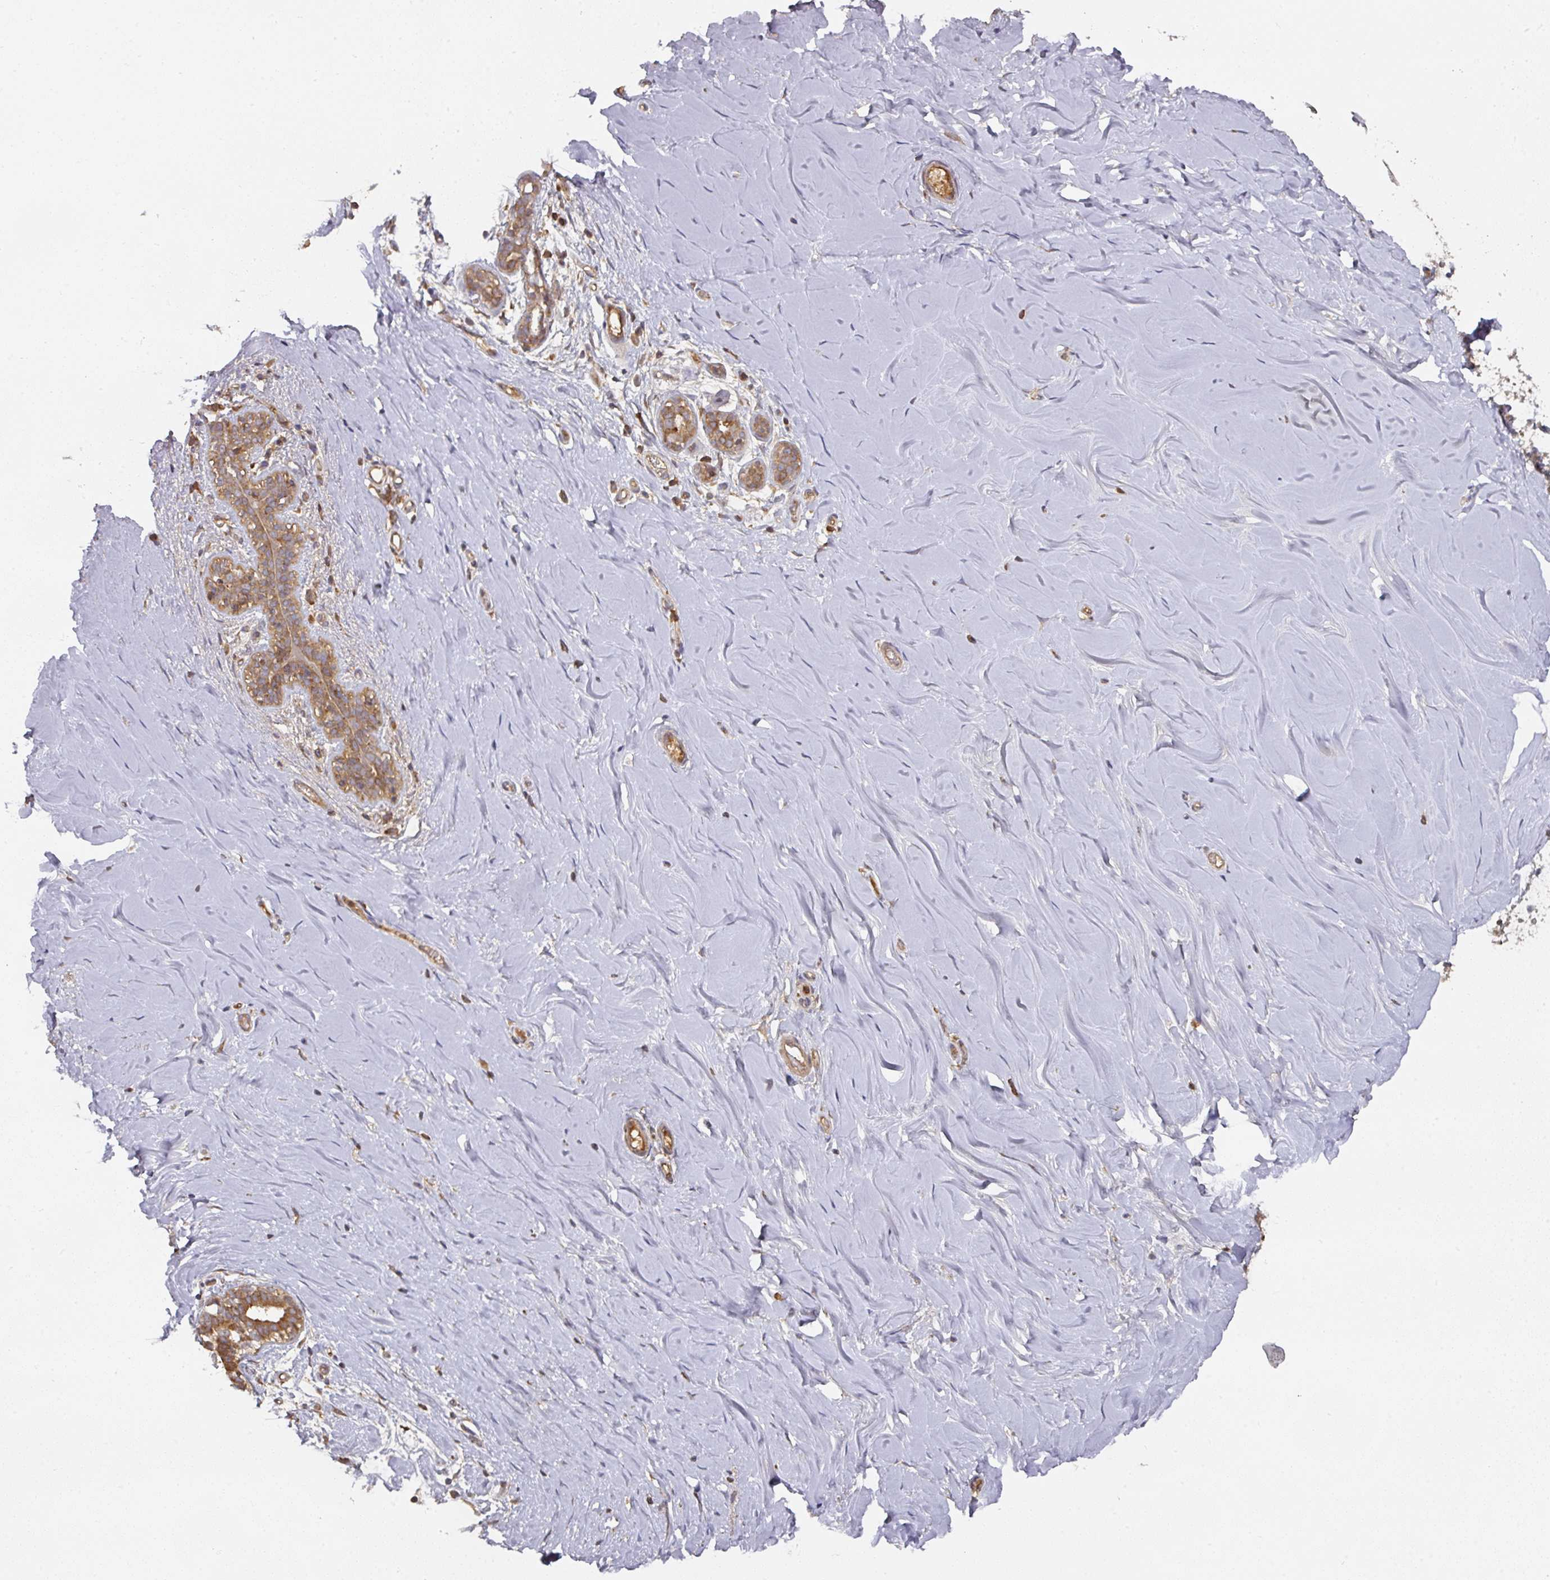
{"staining": {"intensity": "moderate", "quantity": ">75%", "location": "cytoplasmic/membranous"}, "tissue": "breast", "cell_type": "Glandular cells", "image_type": "normal", "snomed": [{"axis": "morphology", "description": "Normal tissue, NOS"}, {"axis": "topography", "description": "Breast"}], "caption": "High-magnification brightfield microscopy of benign breast stained with DAB (3,3'-diaminobenzidine) (brown) and counterstained with hematoxylin (blue). glandular cells exhibit moderate cytoplasmic/membranous positivity is seen in about>75% of cells. (DAB (3,3'-diaminobenzidine) IHC, brown staining for protein, blue staining for nuclei).", "gene": "CEP95", "patient": {"sex": "female", "age": 27}}